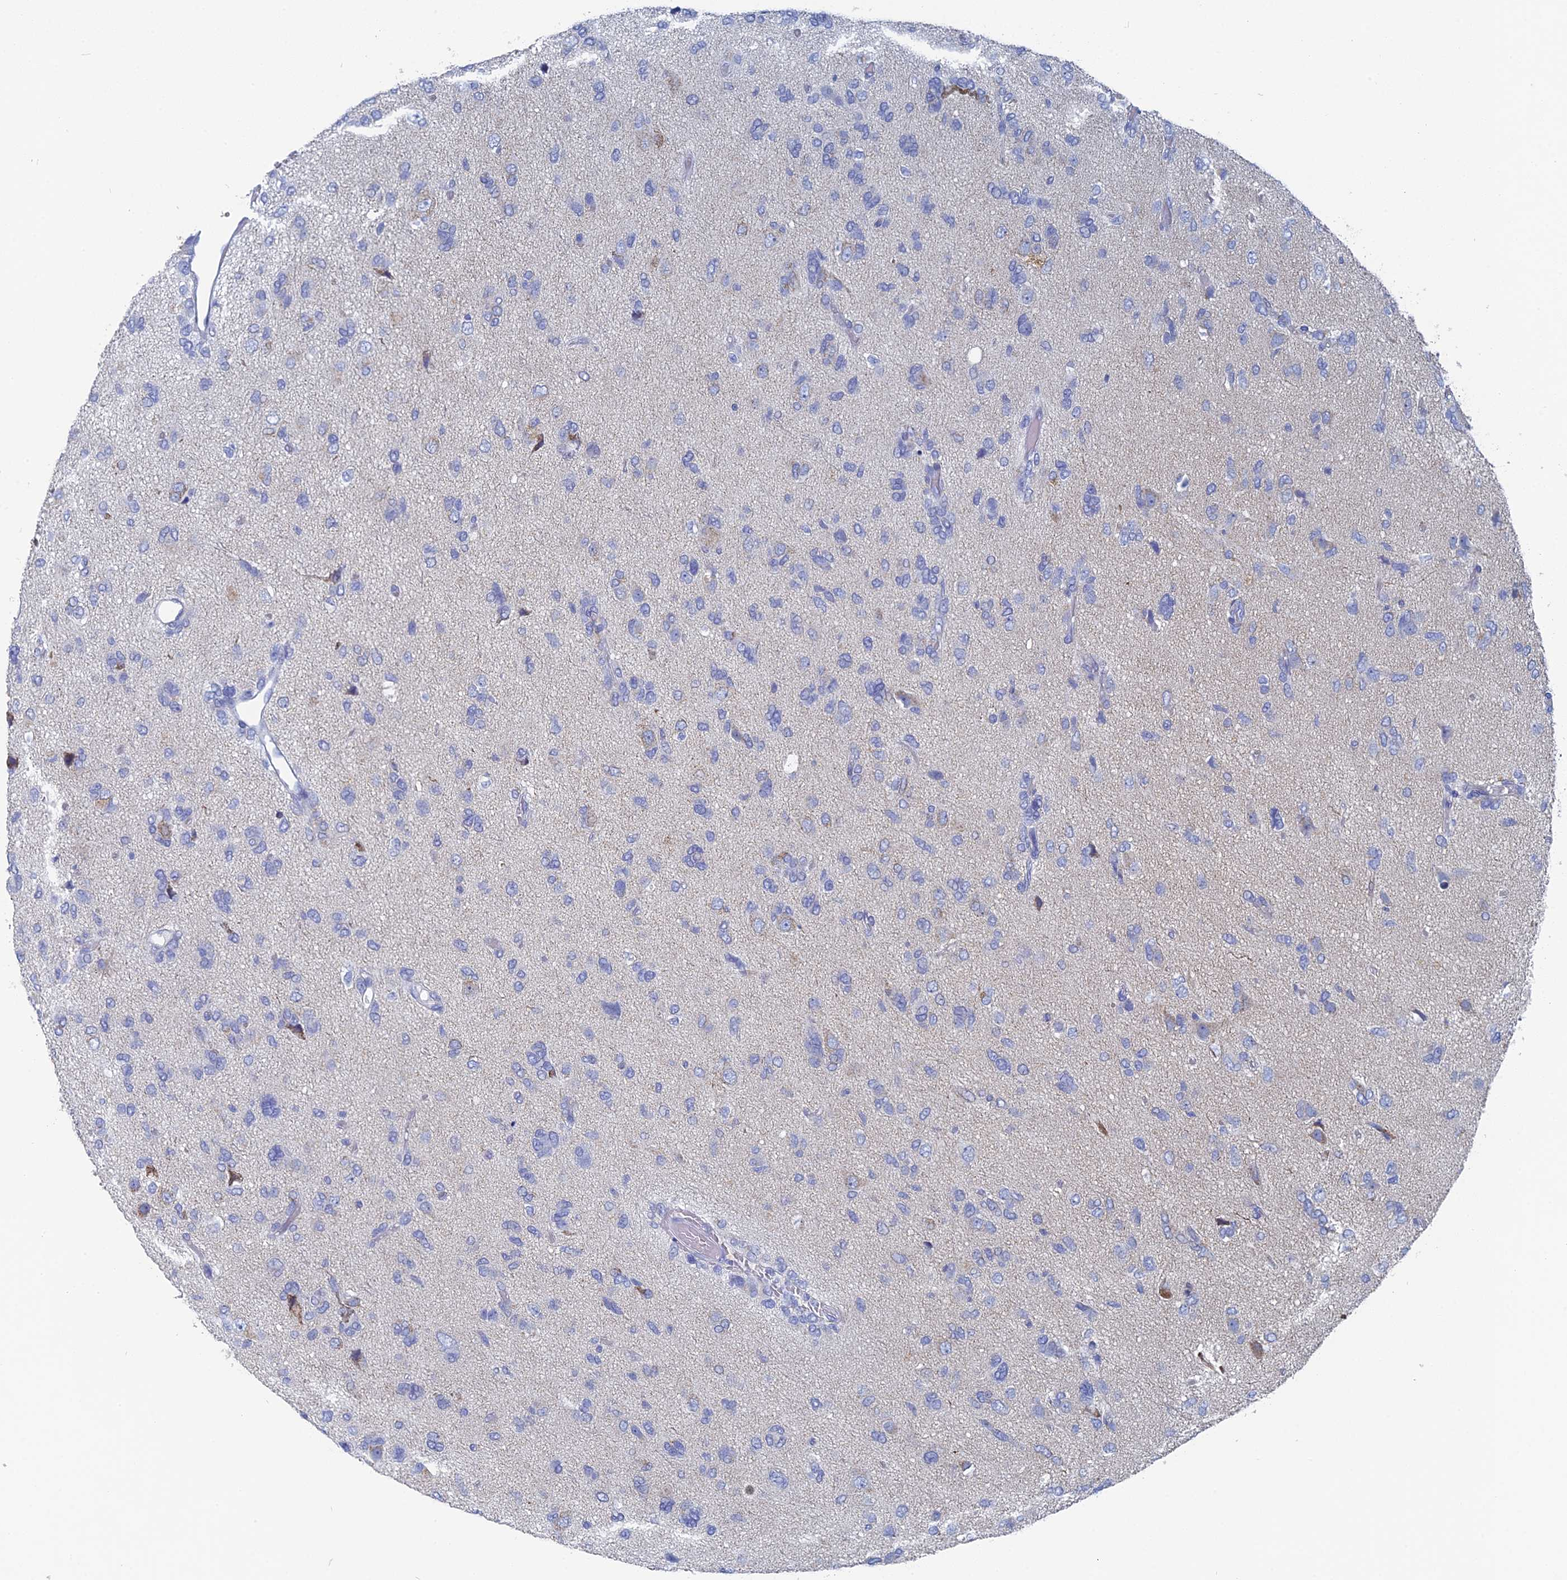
{"staining": {"intensity": "negative", "quantity": "none", "location": "none"}, "tissue": "glioma", "cell_type": "Tumor cells", "image_type": "cancer", "snomed": [{"axis": "morphology", "description": "Glioma, malignant, High grade"}, {"axis": "topography", "description": "Brain"}], "caption": "A histopathology image of human glioma is negative for staining in tumor cells.", "gene": "HIGD1A", "patient": {"sex": "female", "age": 59}}